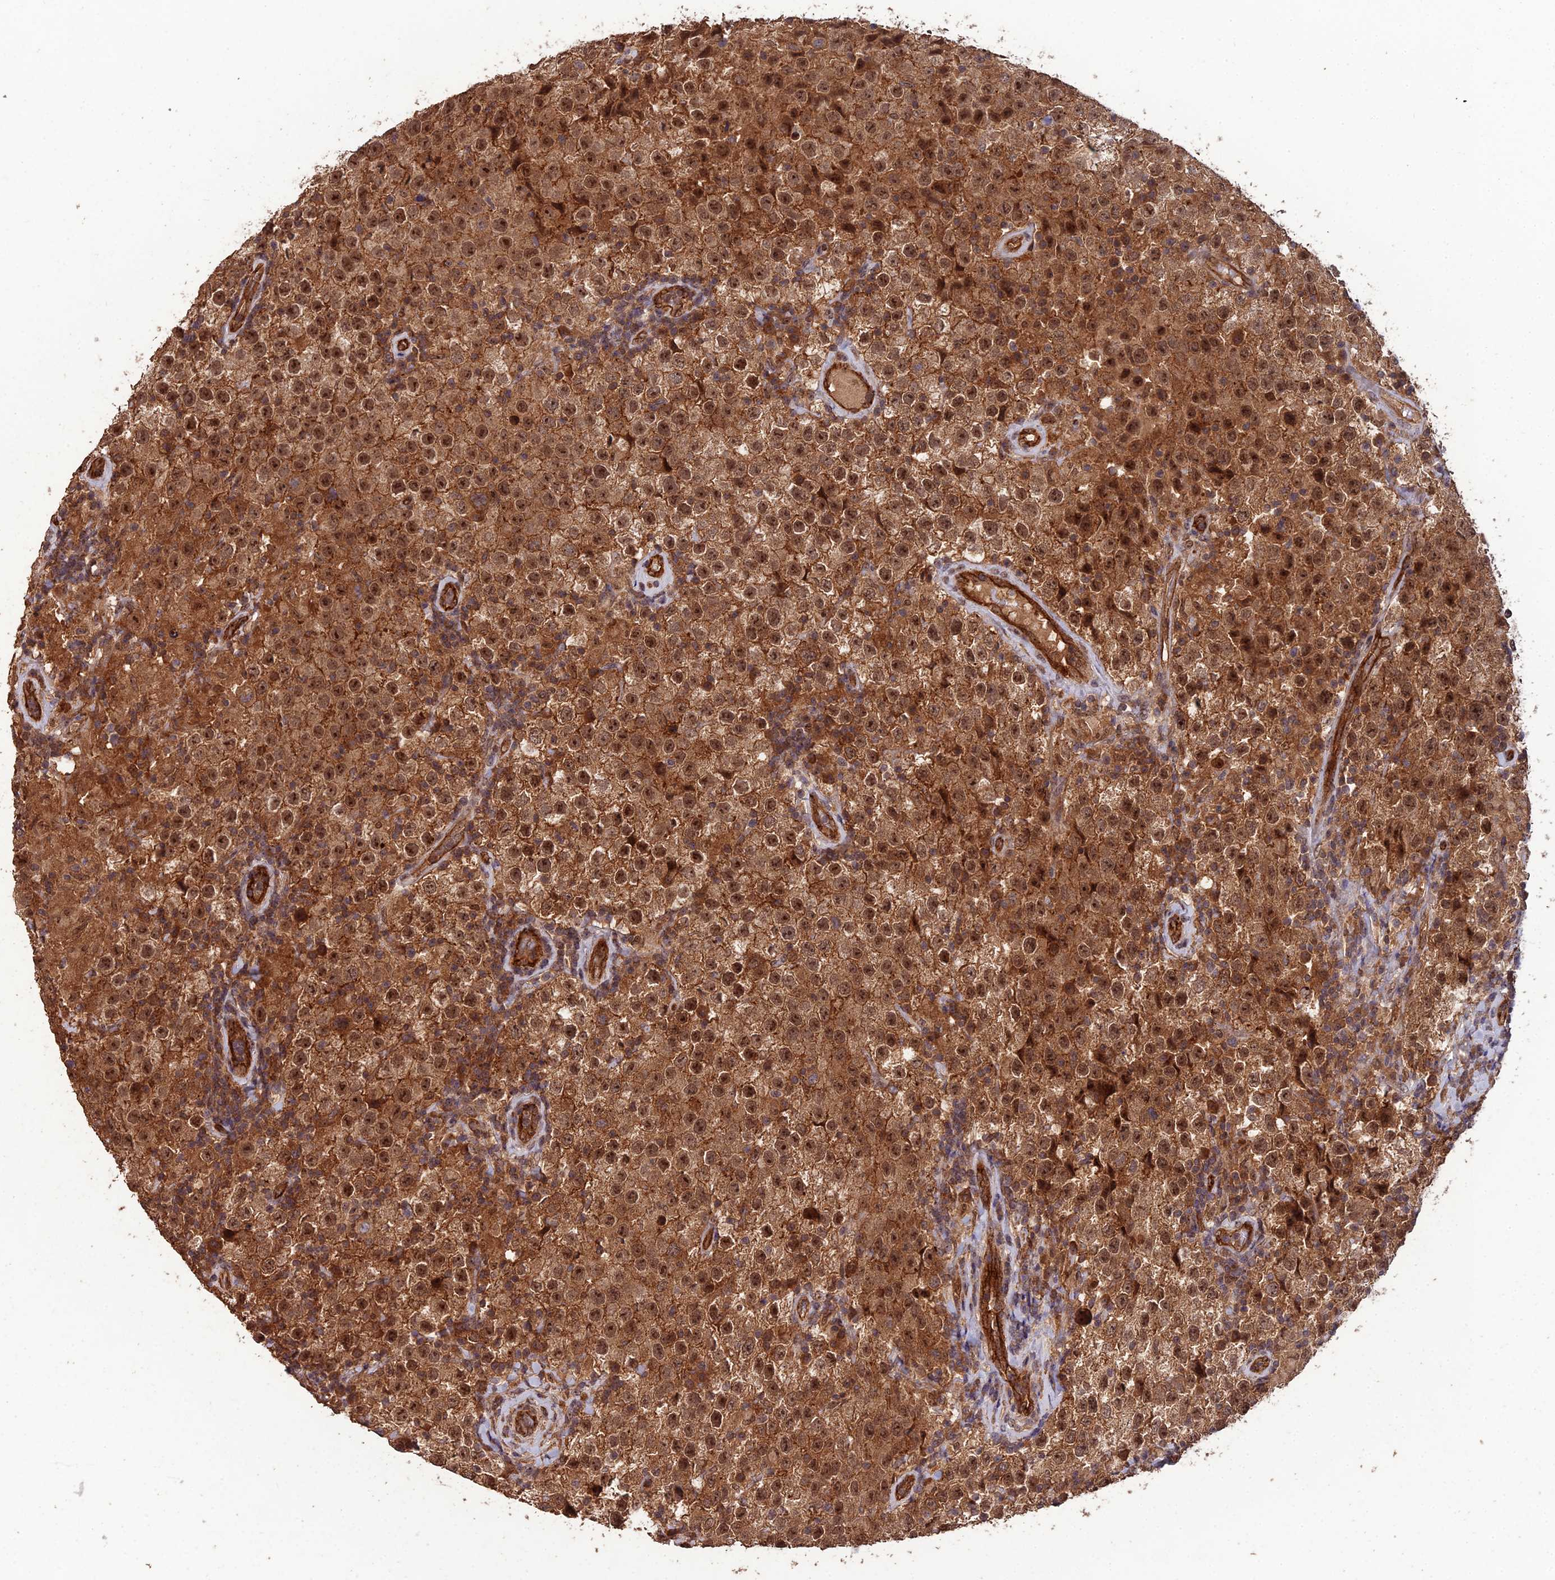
{"staining": {"intensity": "strong", "quantity": ">75%", "location": "cytoplasmic/membranous,nuclear"}, "tissue": "testis cancer", "cell_type": "Tumor cells", "image_type": "cancer", "snomed": [{"axis": "morphology", "description": "Seminoma, NOS"}, {"axis": "morphology", "description": "Carcinoma, Embryonal, NOS"}, {"axis": "topography", "description": "Testis"}], "caption": "The immunohistochemical stain labels strong cytoplasmic/membranous and nuclear positivity in tumor cells of testis cancer tissue.", "gene": "RALGAPA2", "patient": {"sex": "male", "age": 41}}